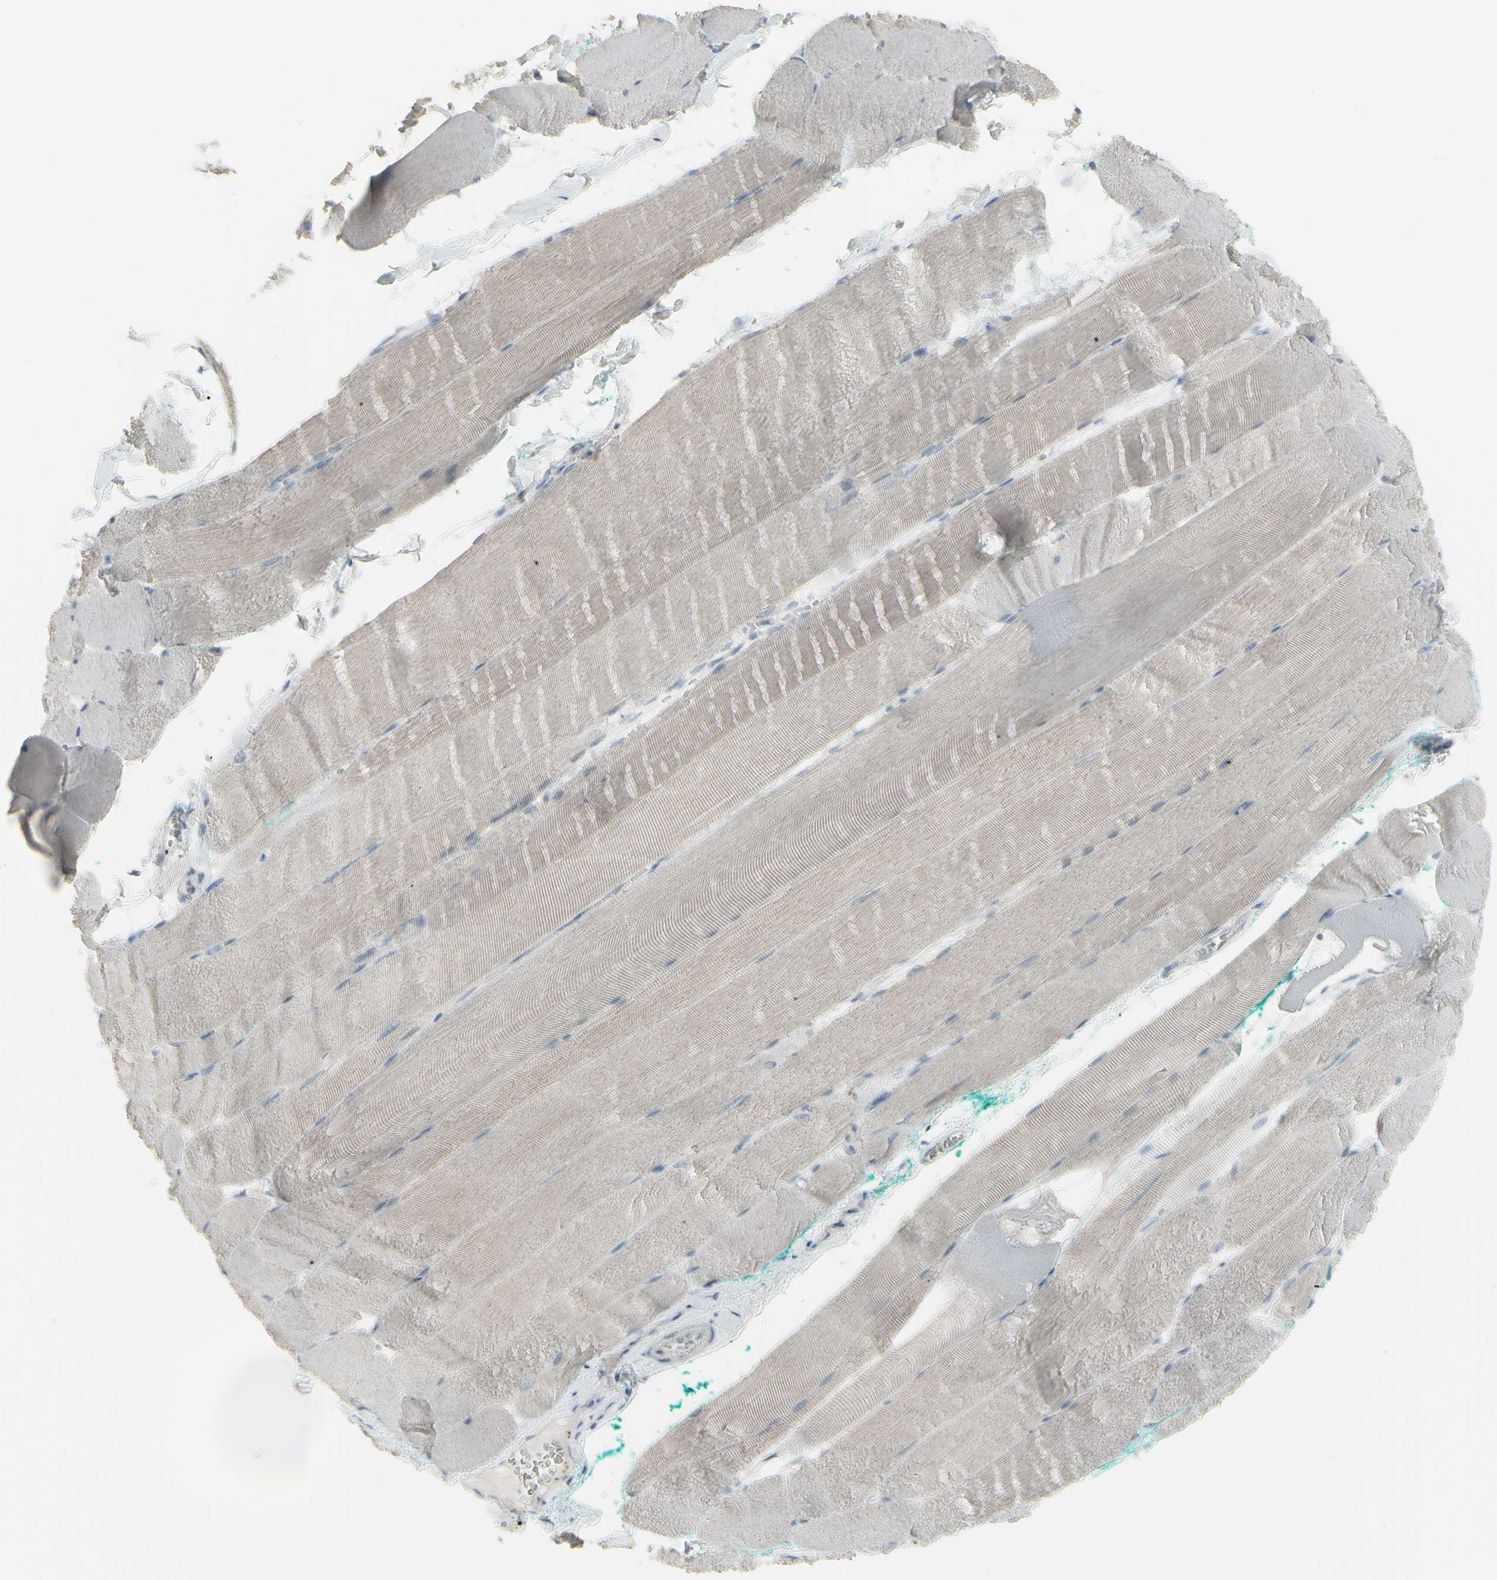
{"staining": {"intensity": "negative", "quantity": "none", "location": "none"}, "tissue": "skeletal muscle", "cell_type": "Myocytes", "image_type": "normal", "snomed": [{"axis": "morphology", "description": "Normal tissue, NOS"}, {"axis": "morphology", "description": "Squamous cell carcinoma, NOS"}, {"axis": "topography", "description": "Skeletal muscle"}], "caption": "The immunohistochemistry (IHC) photomicrograph has no significant staining in myocytes of skeletal muscle.", "gene": "CD79B", "patient": {"sex": "male", "age": 51}}